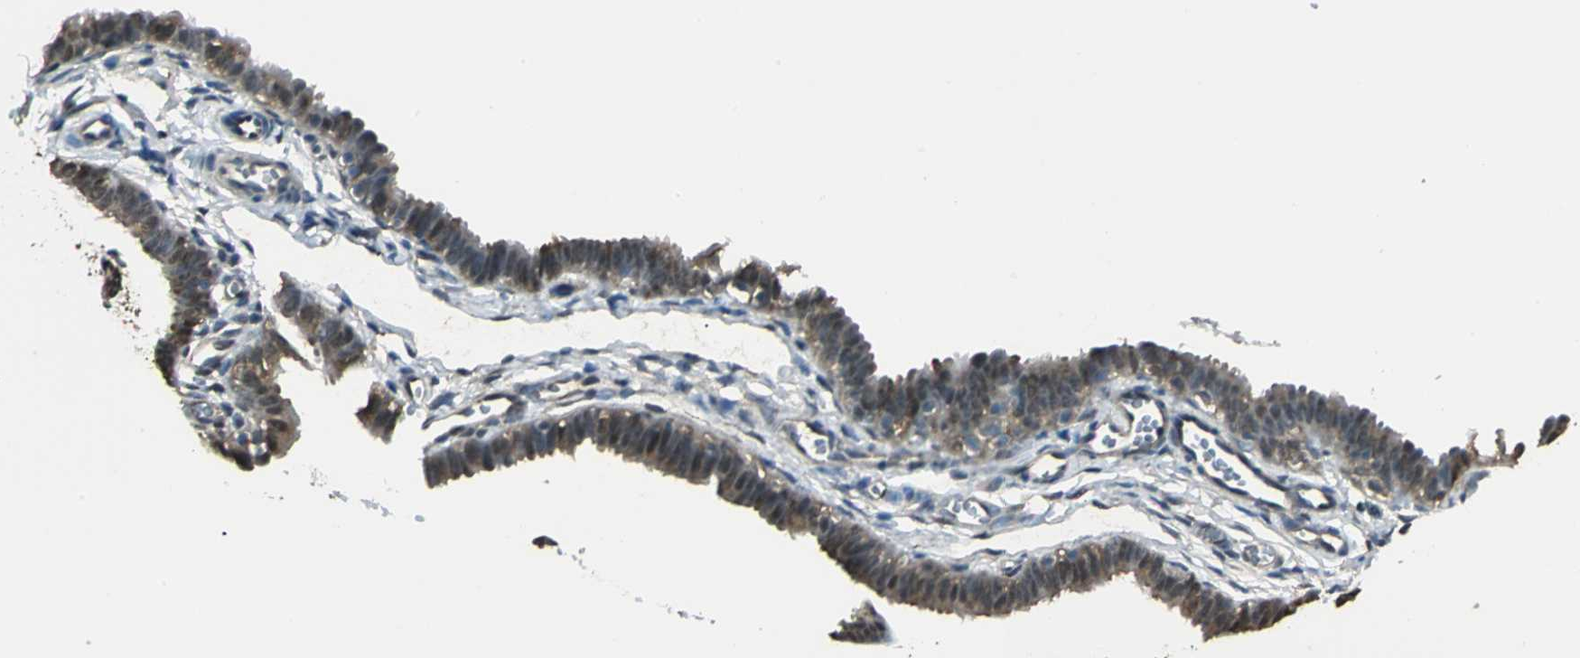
{"staining": {"intensity": "moderate", "quantity": ">75%", "location": "cytoplasmic/membranous,nuclear"}, "tissue": "fallopian tube", "cell_type": "Glandular cells", "image_type": "normal", "snomed": [{"axis": "morphology", "description": "Normal tissue, NOS"}, {"axis": "topography", "description": "Fallopian tube"}, {"axis": "topography", "description": "Placenta"}], "caption": "Brown immunohistochemical staining in unremarkable fallopian tube displays moderate cytoplasmic/membranous,nuclear expression in about >75% of glandular cells. (Brightfield microscopy of DAB IHC at high magnification).", "gene": "PARK7", "patient": {"sex": "female", "age": 34}}